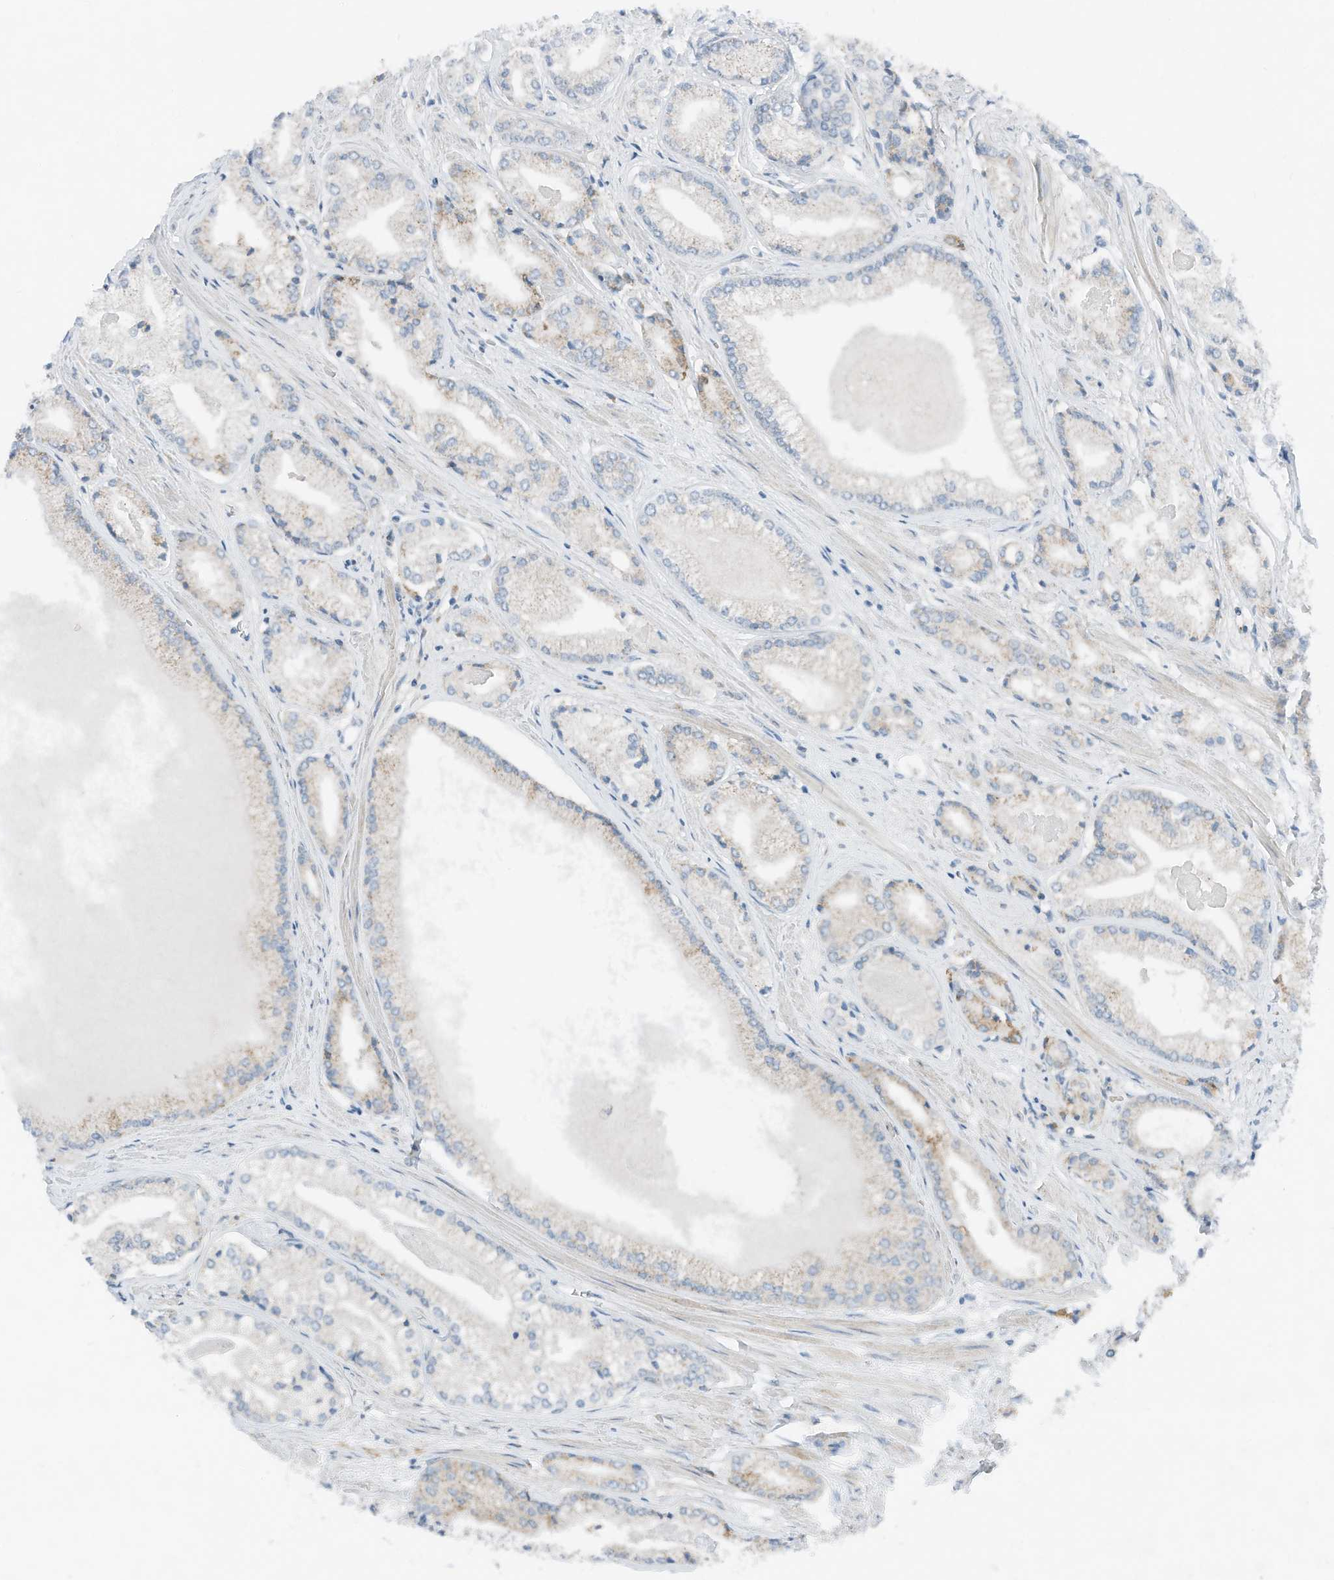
{"staining": {"intensity": "negative", "quantity": "none", "location": "none"}, "tissue": "prostate cancer", "cell_type": "Tumor cells", "image_type": "cancer", "snomed": [{"axis": "morphology", "description": "Adenocarcinoma, Low grade"}, {"axis": "topography", "description": "Prostate"}], "caption": "IHC image of neoplastic tissue: adenocarcinoma (low-grade) (prostate) stained with DAB reveals no significant protein expression in tumor cells.", "gene": "RMND1", "patient": {"sex": "male", "age": 60}}